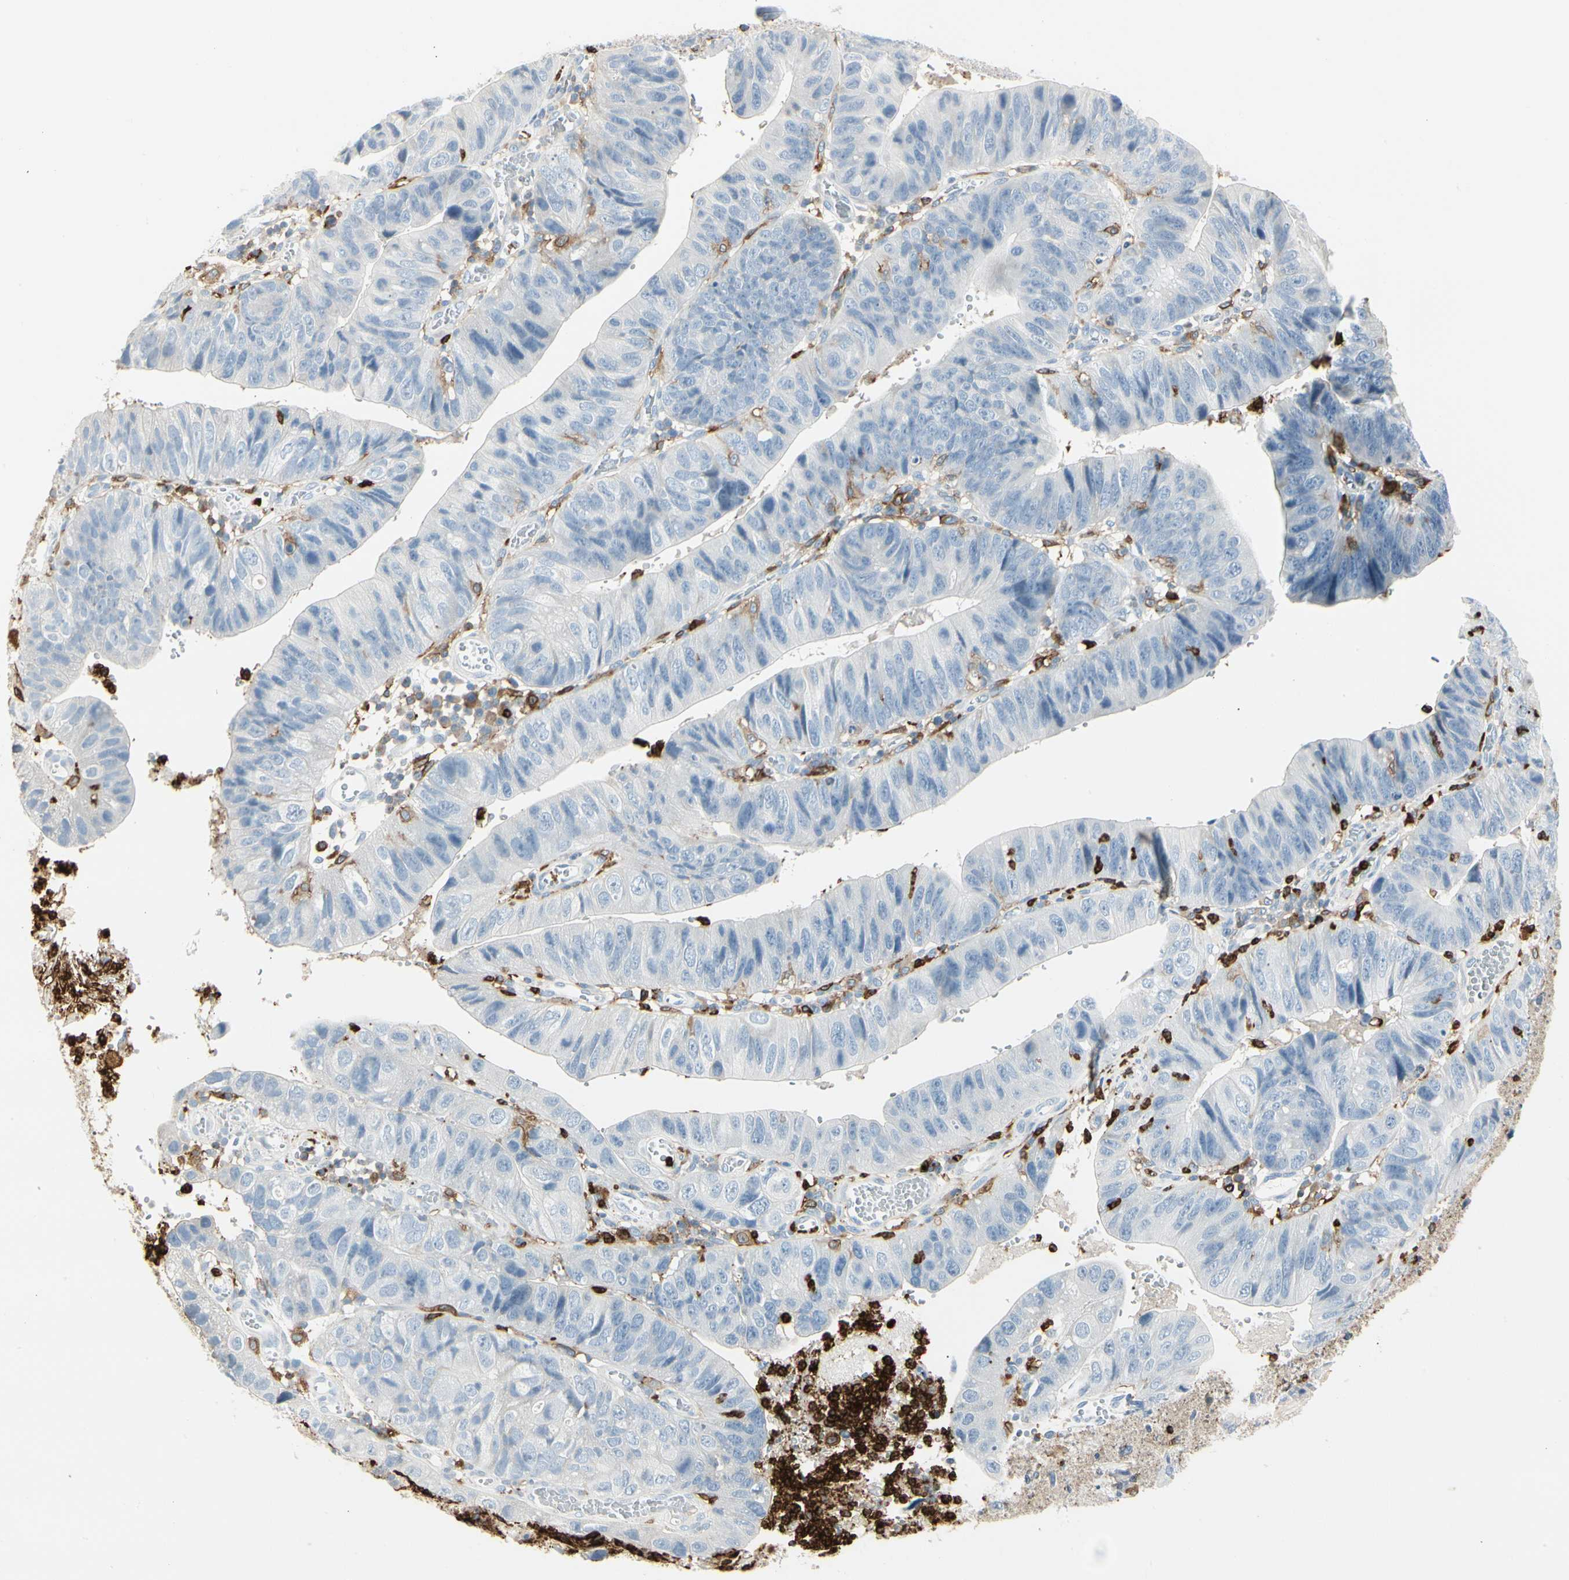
{"staining": {"intensity": "negative", "quantity": "none", "location": "none"}, "tissue": "stomach cancer", "cell_type": "Tumor cells", "image_type": "cancer", "snomed": [{"axis": "morphology", "description": "Adenocarcinoma, NOS"}, {"axis": "topography", "description": "Stomach"}], "caption": "The image reveals no significant positivity in tumor cells of stomach adenocarcinoma. (DAB immunohistochemistry with hematoxylin counter stain).", "gene": "ITGB2", "patient": {"sex": "male", "age": 59}}